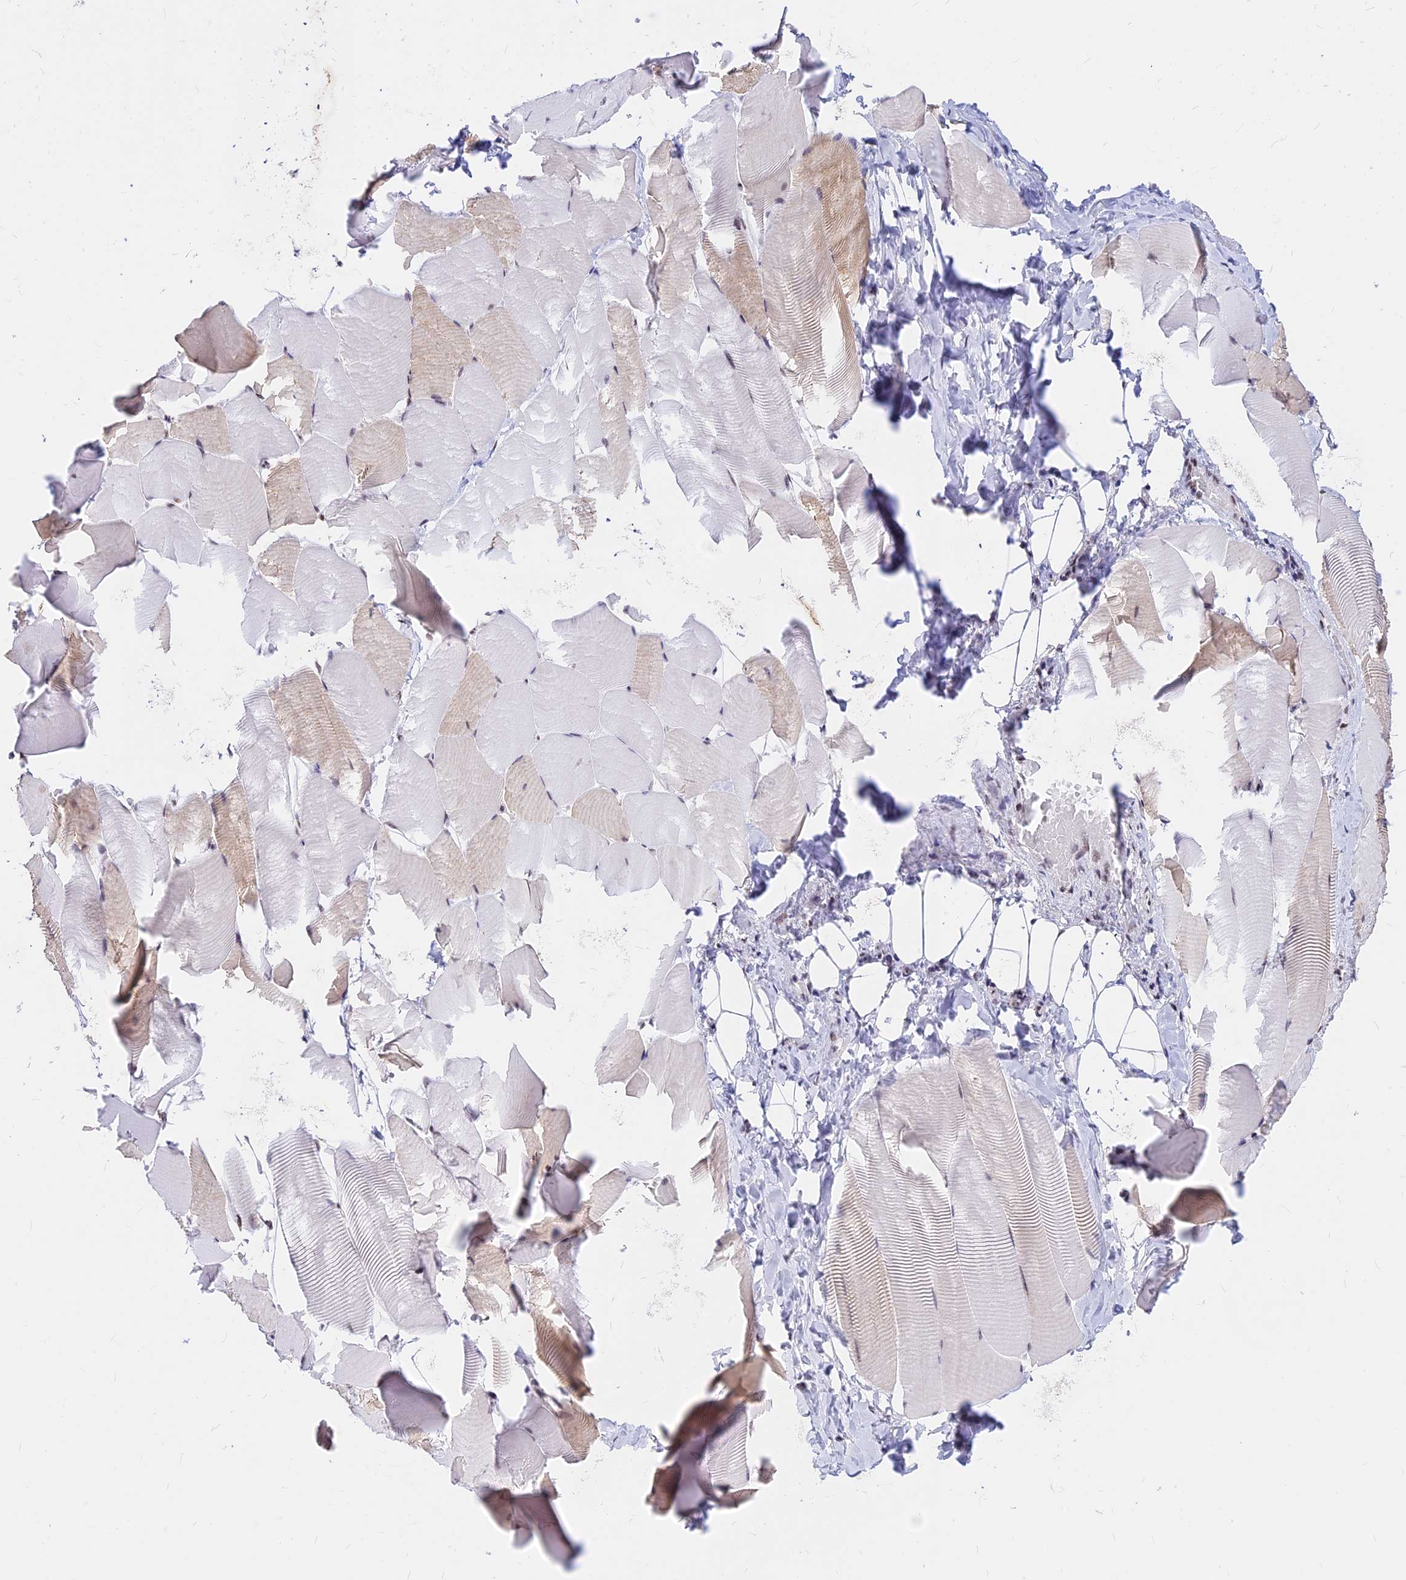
{"staining": {"intensity": "weak", "quantity": "25%-75%", "location": "cytoplasmic/membranous"}, "tissue": "skeletal muscle", "cell_type": "Myocytes", "image_type": "normal", "snomed": [{"axis": "morphology", "description": "Normal tissue, NOS"}, {"axis": "topography", "description": "Skeletal muscle"}], "caption": "Immunohistochemistry (IHC) staining of benign skeletal muscle, which exhibits low levels of weak cytoplasmic/membranous staining in about 25%-75% of myocytes indicating weak cytoplasmic/membranous protein positivity. The staining was performed using DAB (brown) for protein detection and nuclei were counterstained in hematoxylin (blue).", "gene": "KCTD13", "patient": {"sex": "male", "age": 25}}